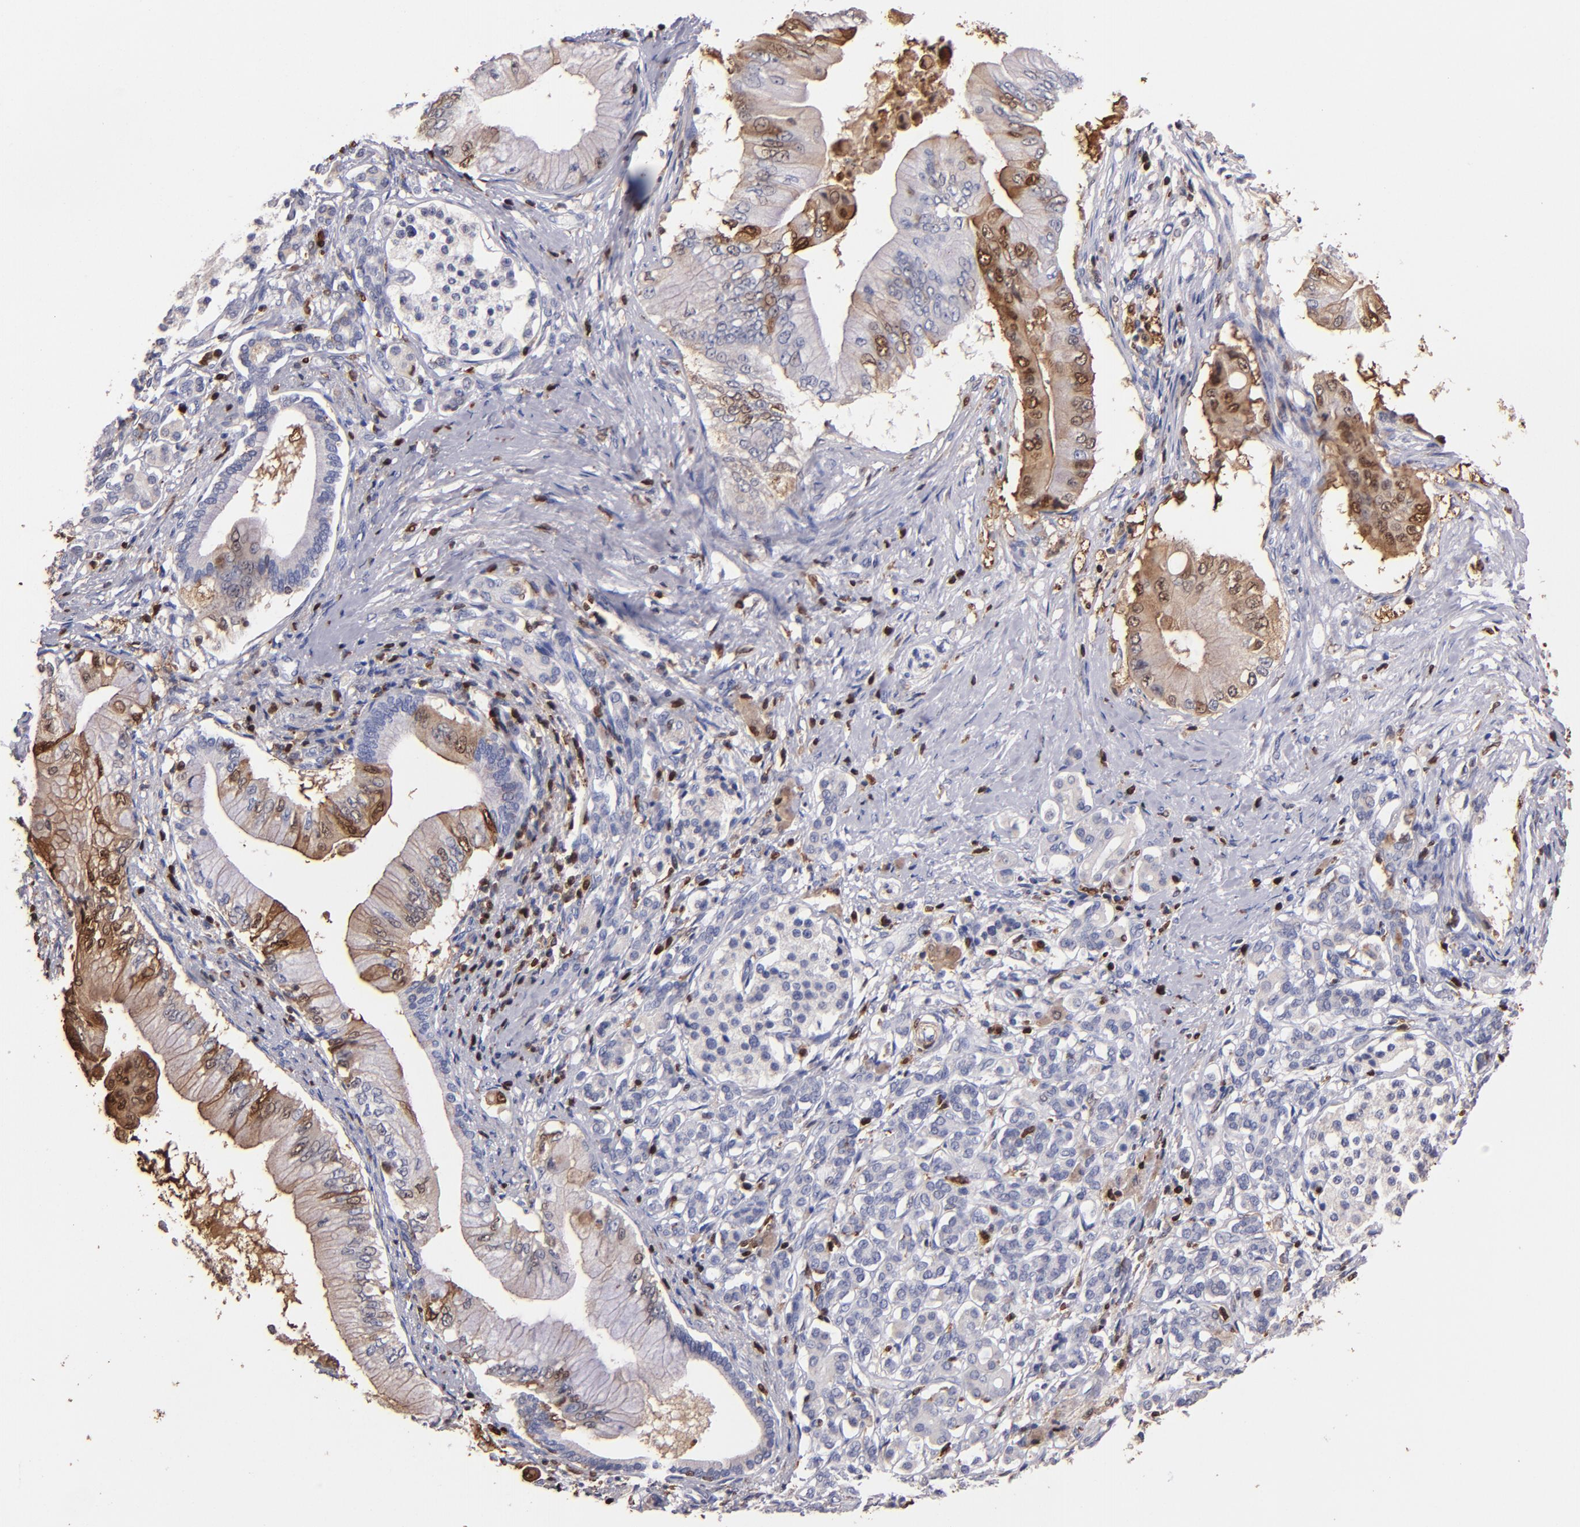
{"staining": {"intensity": "moderate", "quantity": "25%-75%", "location": "cytoplasmic/membranous,nuclear"}, "tissue": "pancreatic cancer", "cell_type": "Tumor cells", "image_type": "cancer", "snomed": [{"axis": "morphology", "description": "Adenocarcinoma, NOS"}, {"axis": "topography", "description": "Pancreas"}], "caption": "An immunohistochemistry (IHC) histopathology image of tumor tissue is shown. Protein staining in brown labels moderate cytoplasmic/membranous and nuclear positivity in pancreatic cancer within tumor cells. Using DAB (brown) and hematoxylin (blue) stains, captured at high magnification using brightfield microscopy.", "gene": "S100A4", "patient": {"sex": "male", "age": 62}}